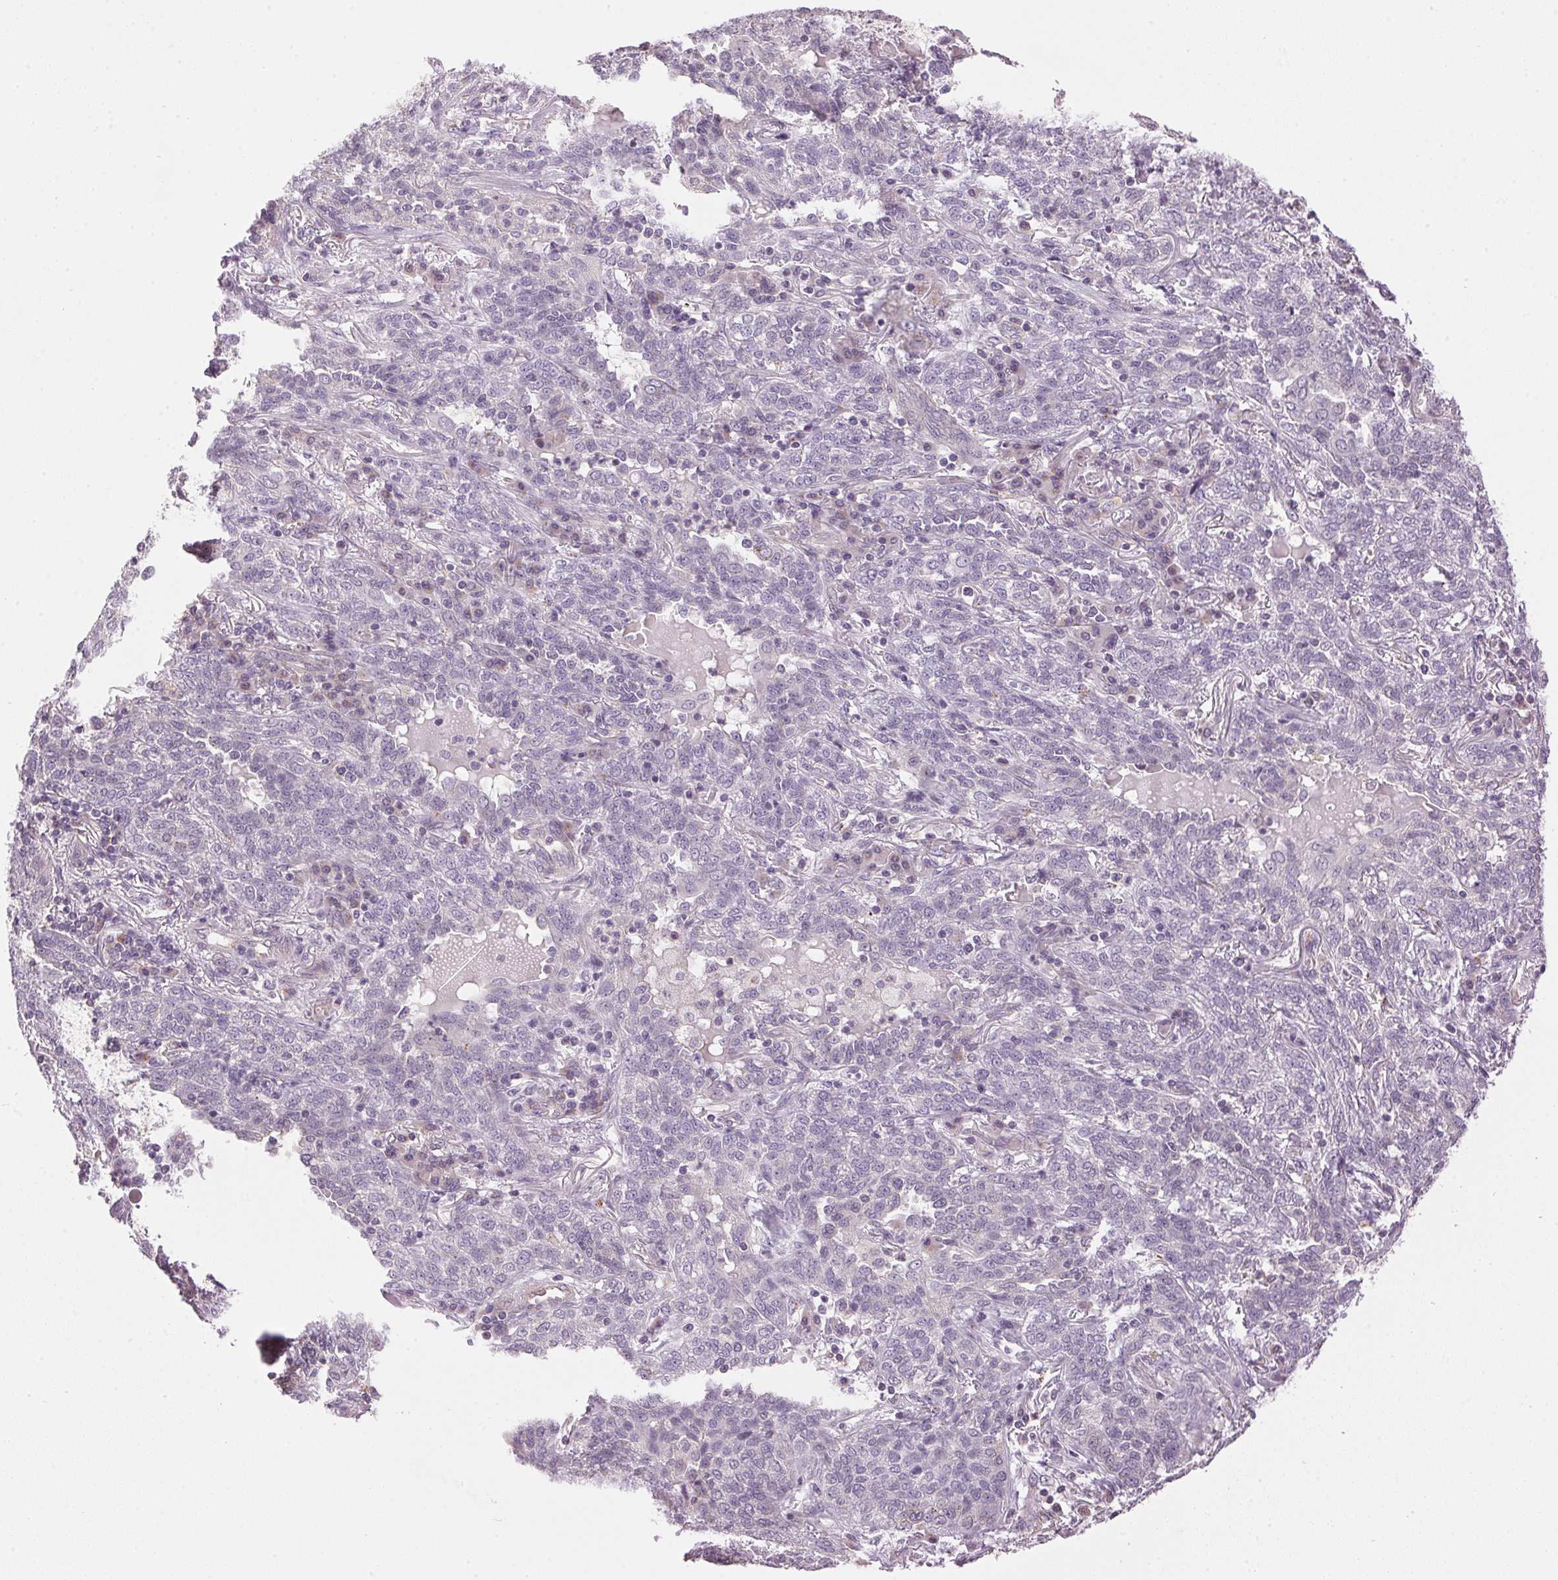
{"staining": {"intensity": "negative", "quantity": "none", "location": "none"}, "tissue": "lung cancer", "cell_type": "Tumor cells", "image_type": "cancer", "snomed": [{"axis": "morphology", "description": "Squamous cell carcinoma, NOS"}, {"axis": "topography", "description": "Lung"}], "caption": "Tumor cells show no significant expression in lung squamous cell carcinoma.", "gene": "GOLPH3", "patient": {"sex": "female", "age": 70}}